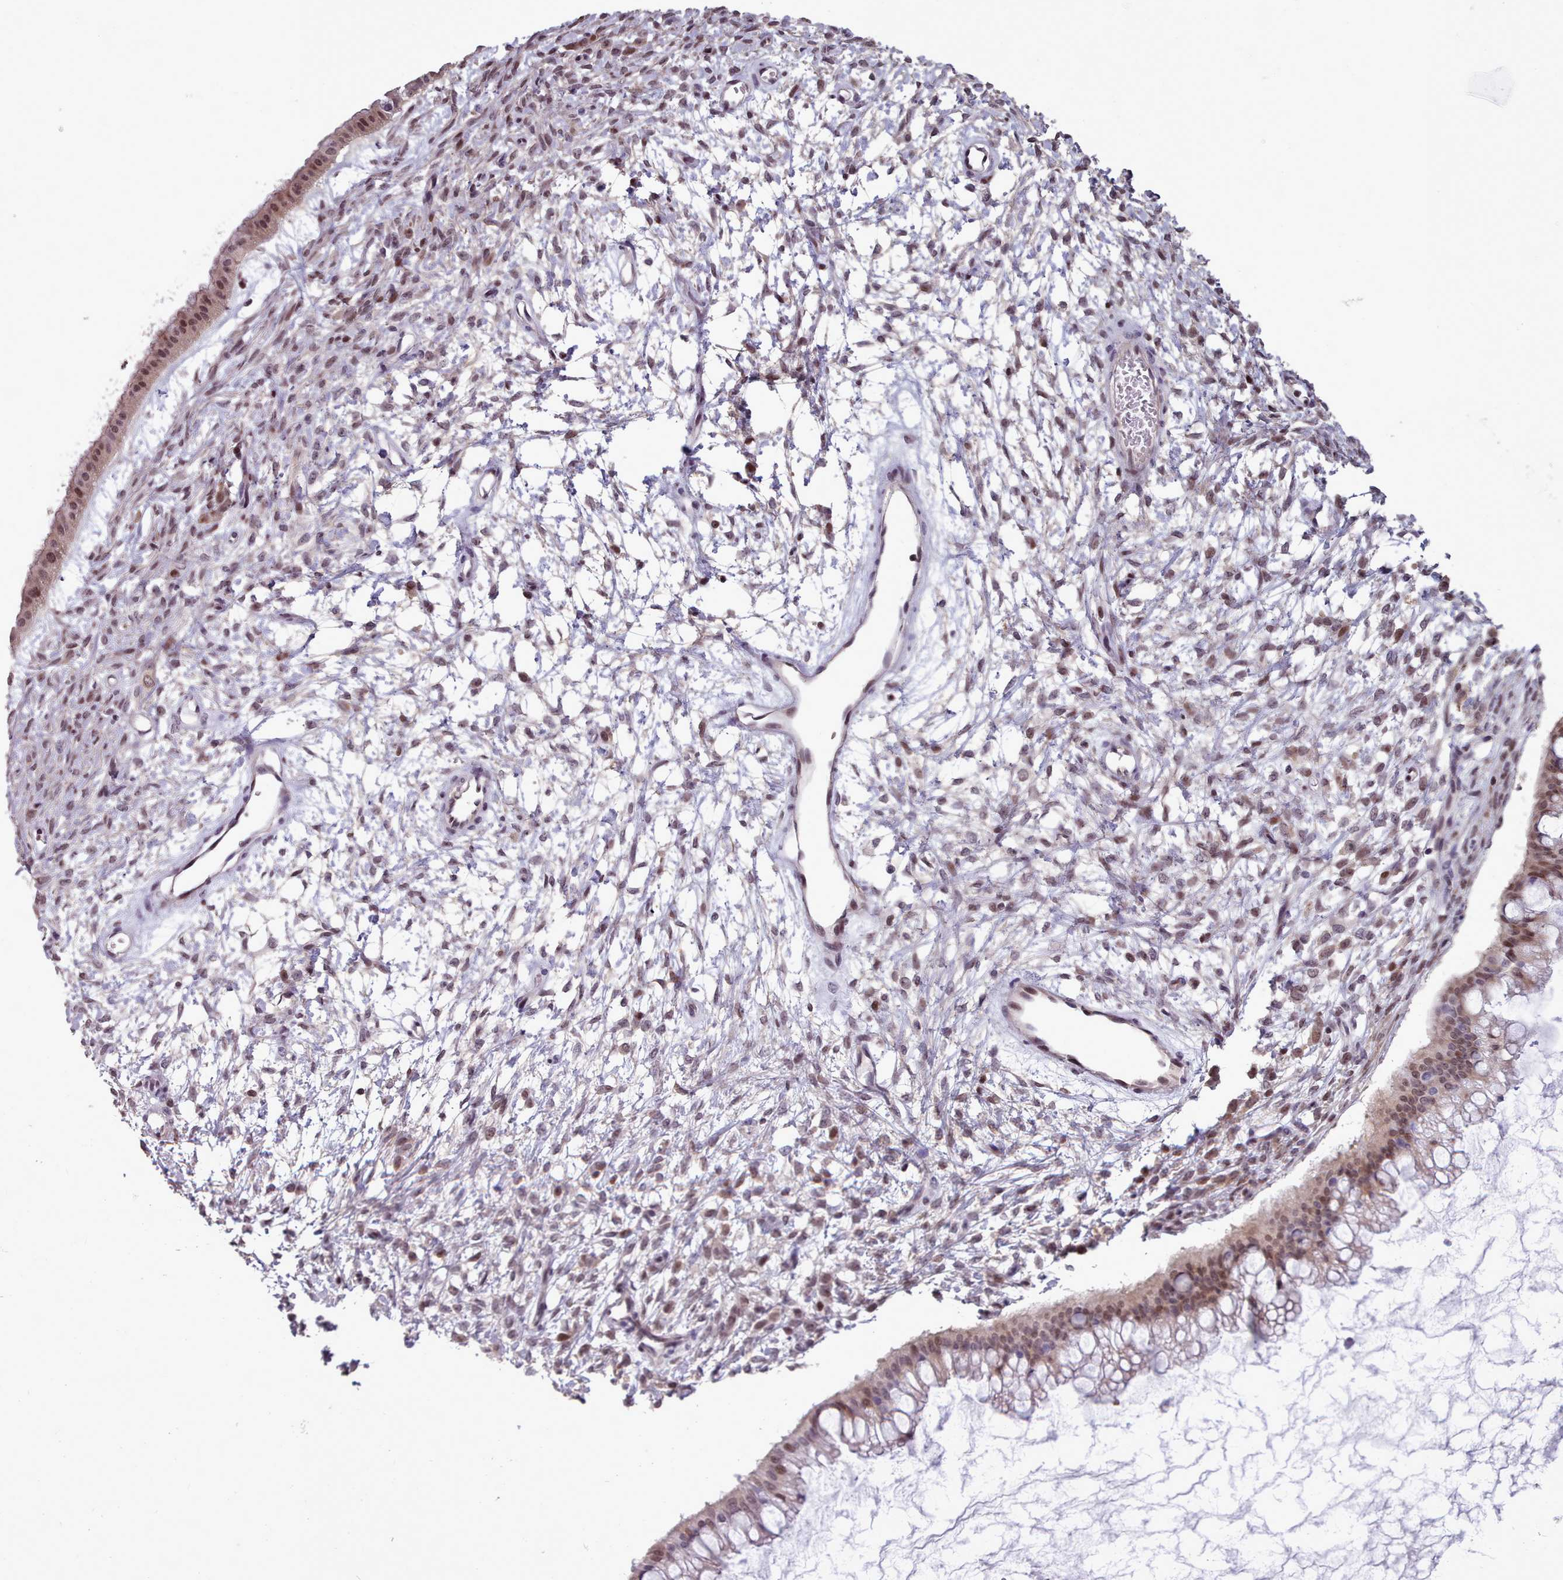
{"staining": {"intensity": "moderate", "quantity": ">75%", "location": "cytoplasmic/membranous,nuclear"}, "tissue": "ovarian cancer", "cell_type": "Tumor cells", "image_type": "cancer", "snomed": [{"axis": "morphology", "description": "Cystadenocarcinoma, mucinous, NOS"}, {"axis": "topography", "description": "Ovary"}], "caption": "Protein staining displays moderate cytoplasmic/membranous and nuclear positivity in about >75% of tumor cells in ovarian cancer. Ihc stains the protein in brown and the nuclei are stained blue.", "gene": "ENSA", "patient": {"sex": "female", "age": 73}}